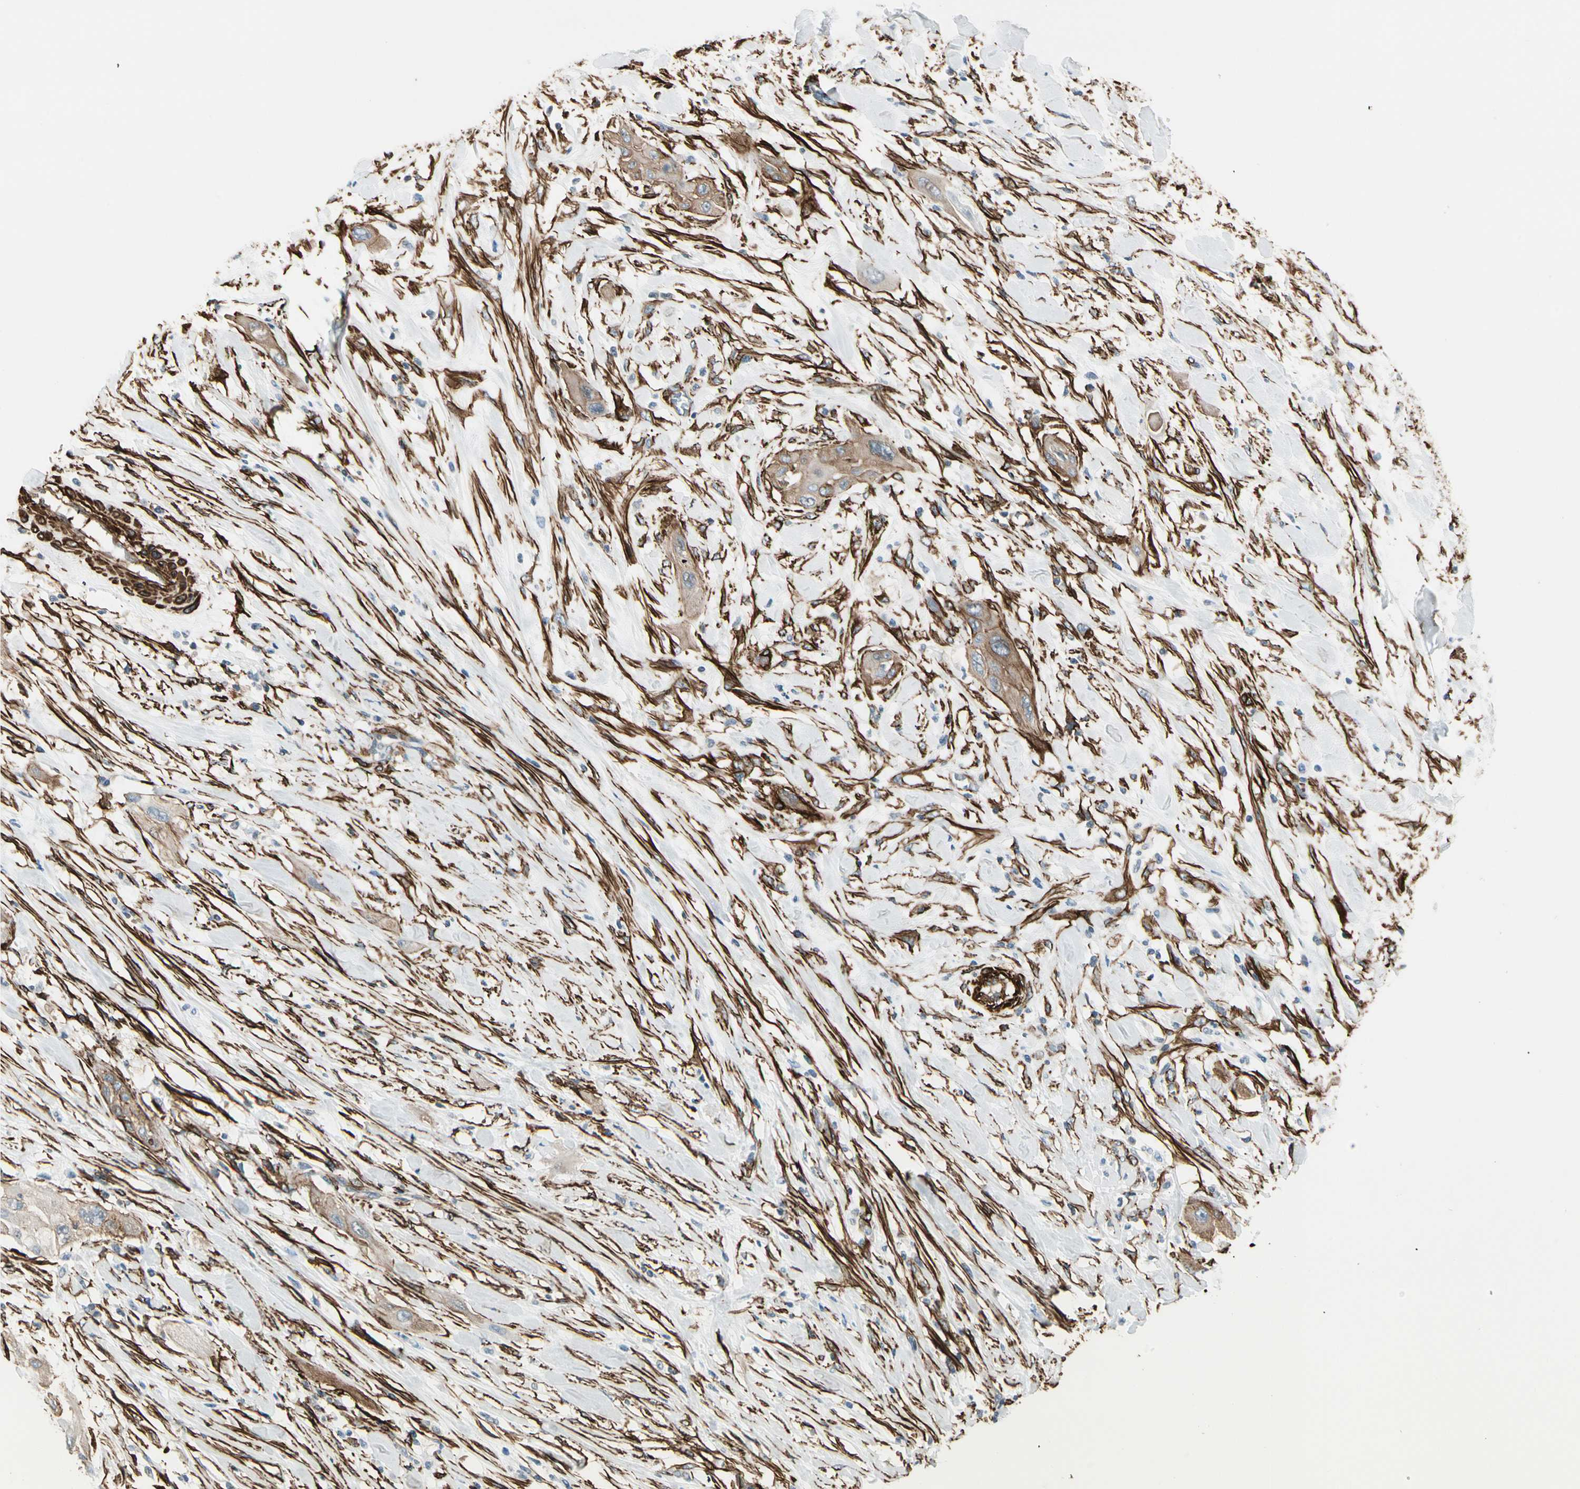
{"staining": {"intensity": "moderate", "quantity": ">75%", "location": "cytoplasmic/membranous"}, "tissue": "lung cancer", "cell_type": "Tumor cells", "image_type": "cancer", "snomed": [{"axis": "morphology", "description": "Squamous cell carcinoma, NOS"}, {"axis": "topography", "description": "Lung"}], "caption": "Immunohistochemistry of lung squamous cell carcinoma demonstrates medium levels of moderate cytoplasmic/membranous staining in approximately >75% of tumor cells. (IHC, brightfield microscopy, high magnification).", "gene": "CALD1", "patient": {"sex": "female", "age": 47}}